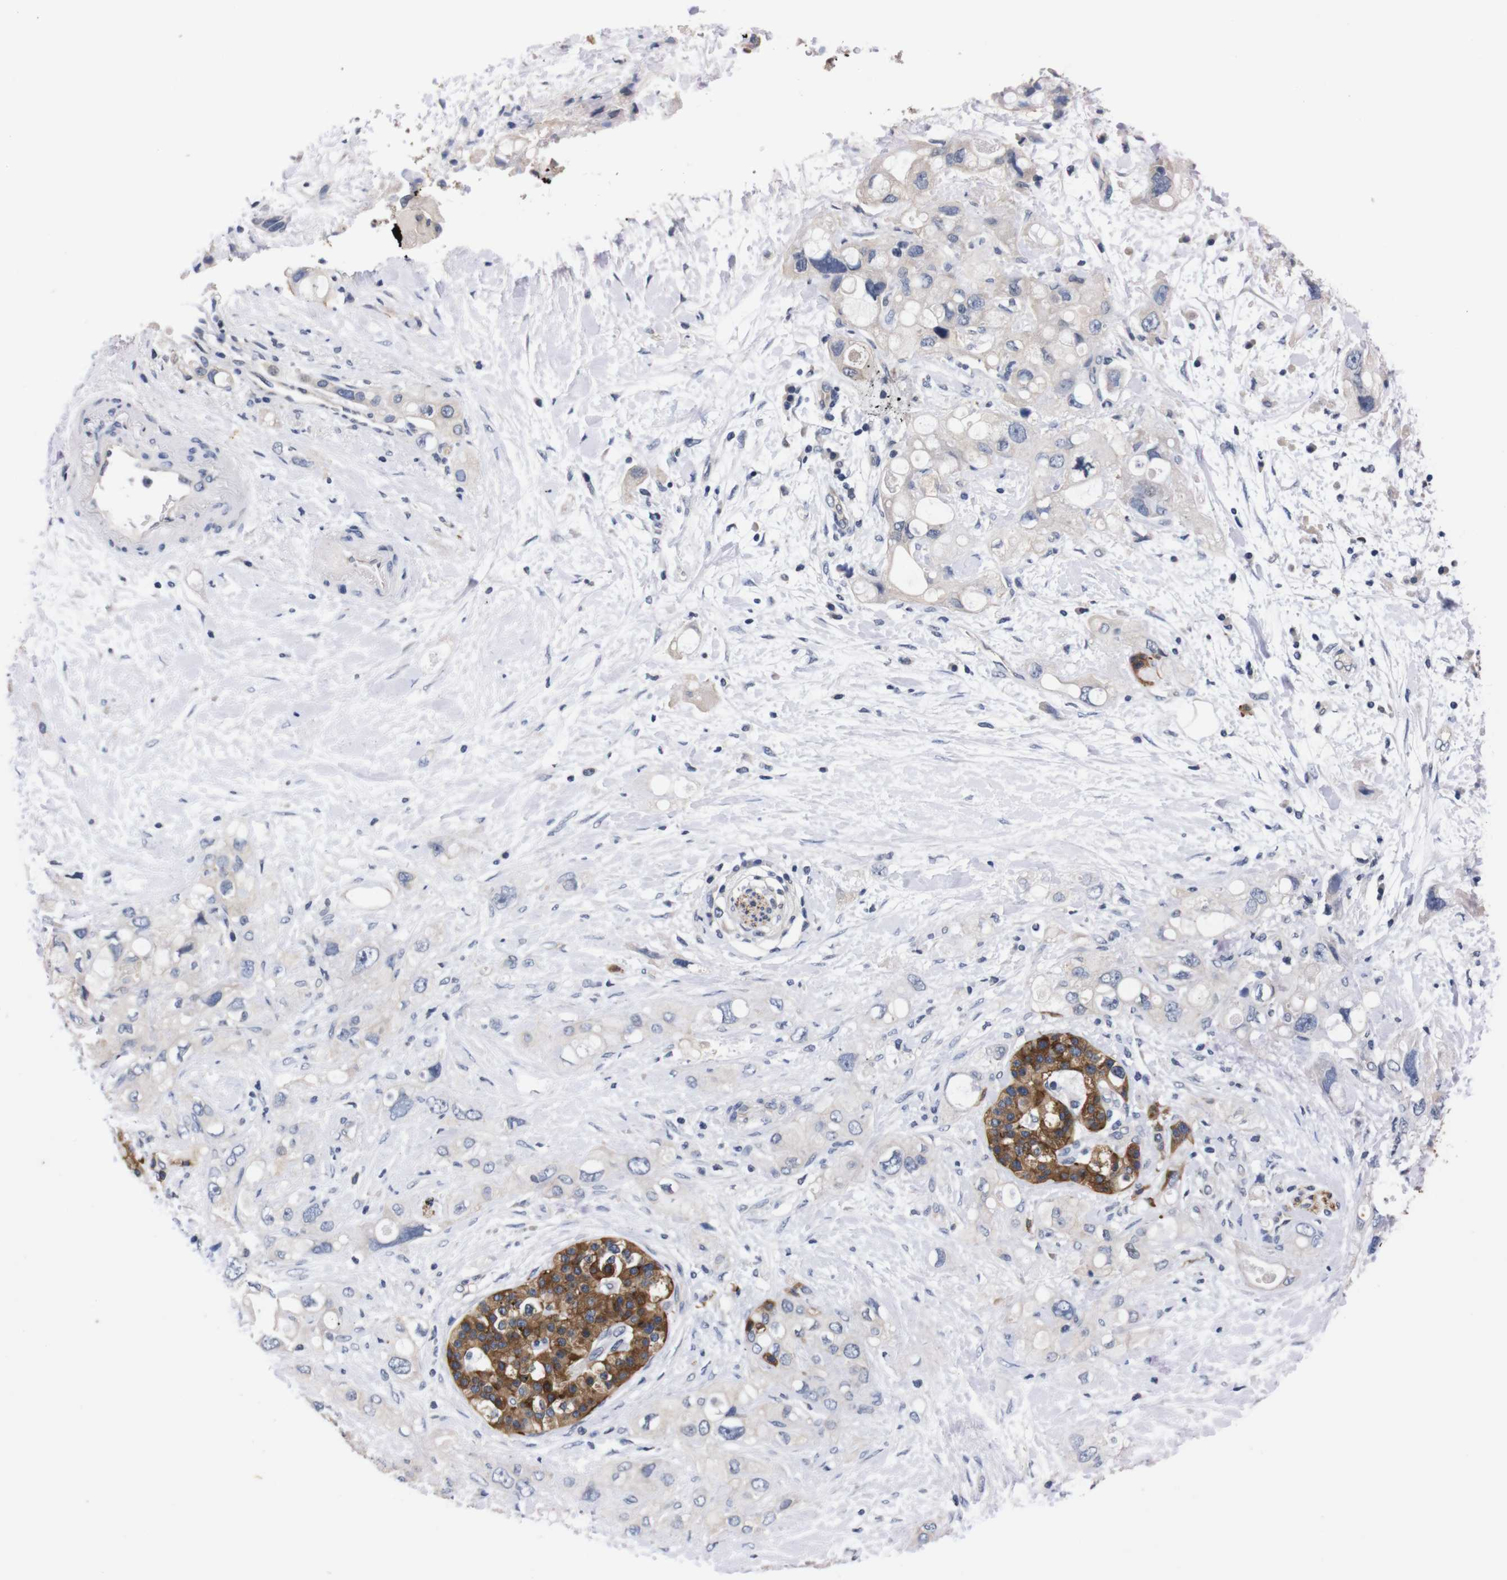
{"staining": {"intensity": "negative", "quantity": "none", "location": "none"}, "tissue": "pancreatic cancer", "cell_type": "Tumor cells", "image_type": "cancer", "snomed": [{"axis": "morphology", "description": "Adenocarcinoma, NOS"}, {"axis": "topography", "description": "Pancreas"}], "caption": "High magnification brightfield microscopy of pancreatic cancer stained with DAB (brown) and counterstained with hematoxylin (blue): tumor cells show no significant staining.", "gene": "TNFRSF21", "patient": {"sex": "female", "age": 56}}